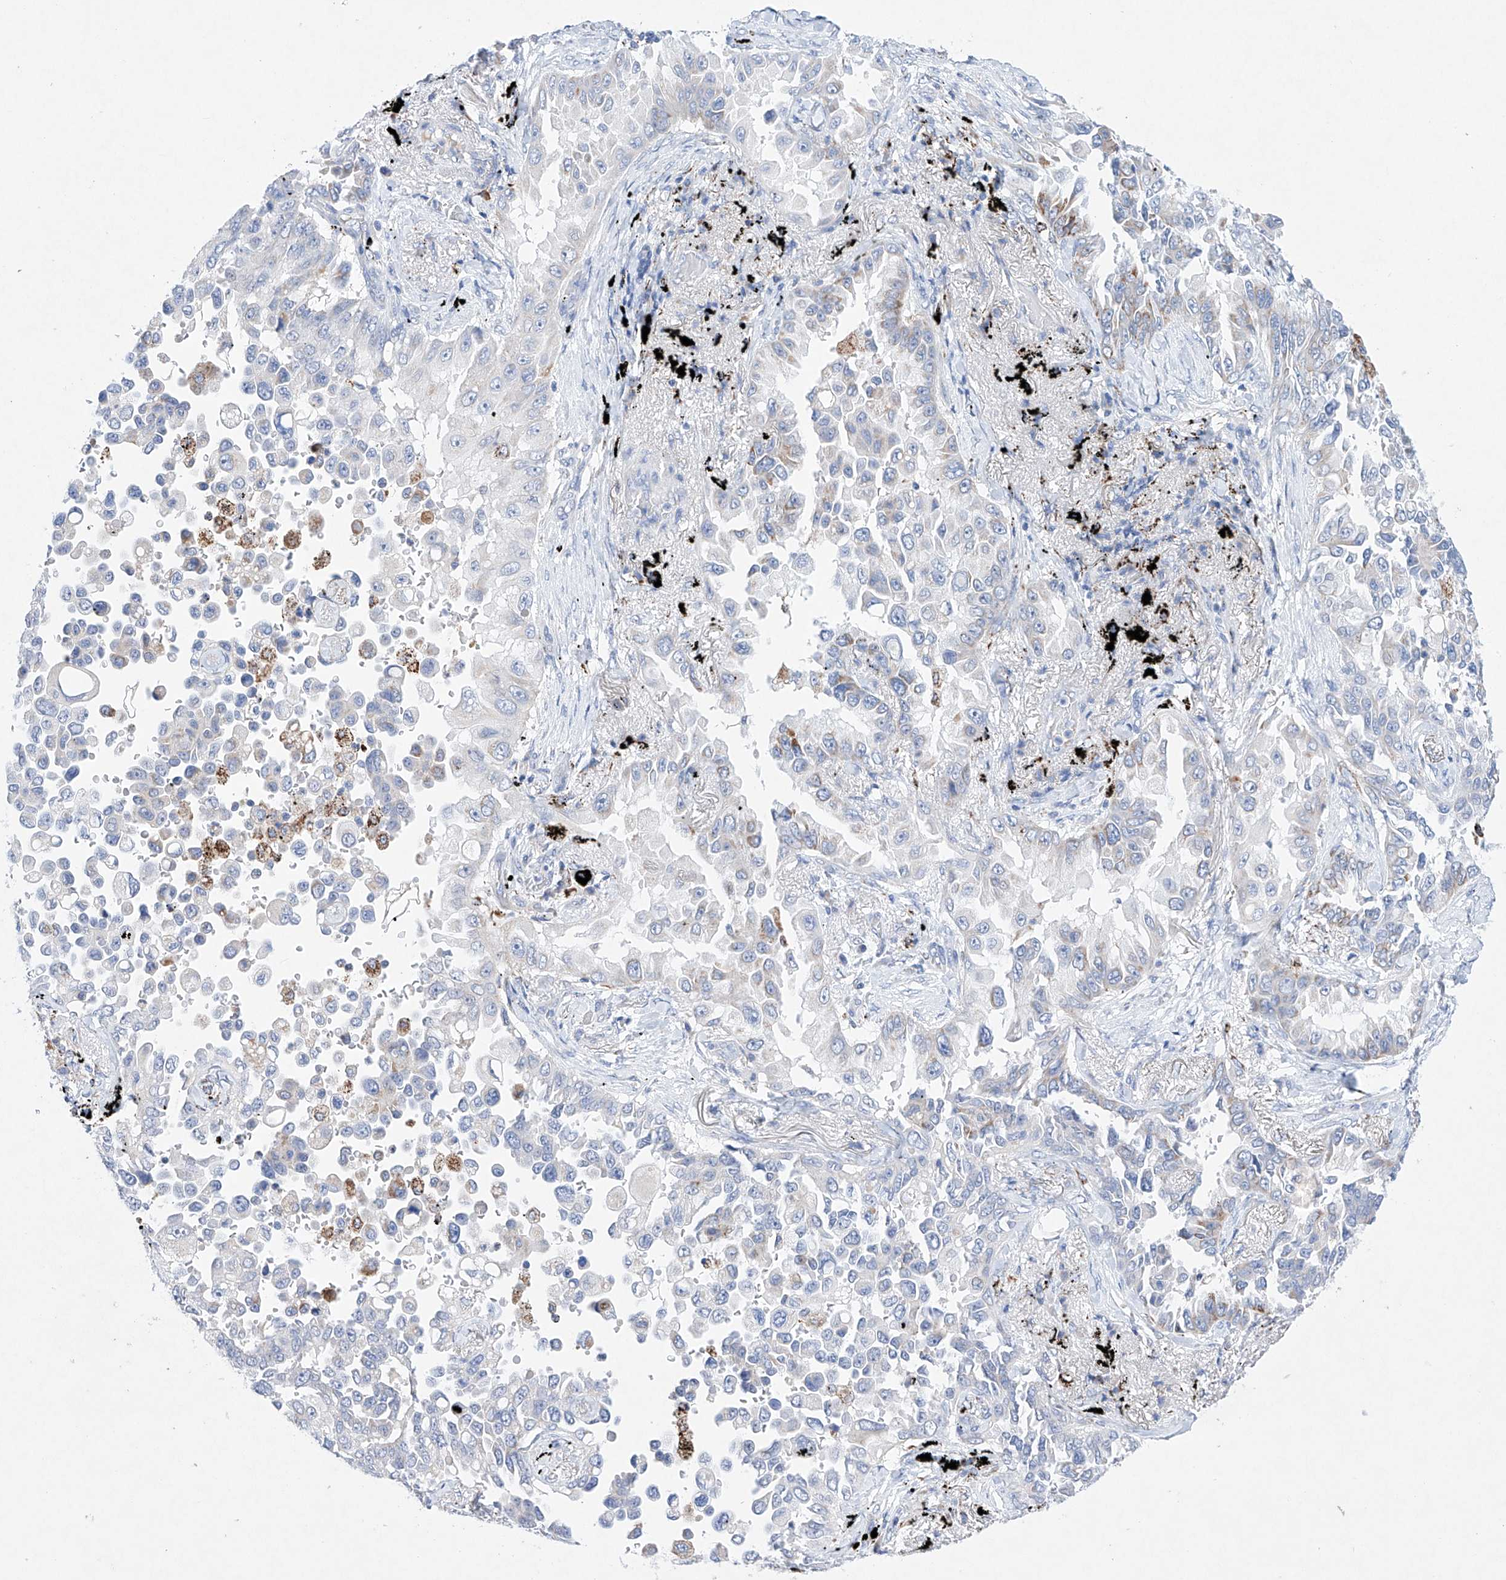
{"staining": {"intensity": "negative", "quantity": "none", "location": "none"}, "tissue": "lung cancer", "cell_type": "Tumor cells", "image_type": "cancer", "snomed": [{"axis": "morphology", "description": "Adenocarcinoma, NOS"}, {"axis": "topography", "description": "Lung"}], "caption": "Tumor cells show no significant protein staining in lung cancer.", "gene": "NRROS", "patient": {"sex": "female", "age": 67}}